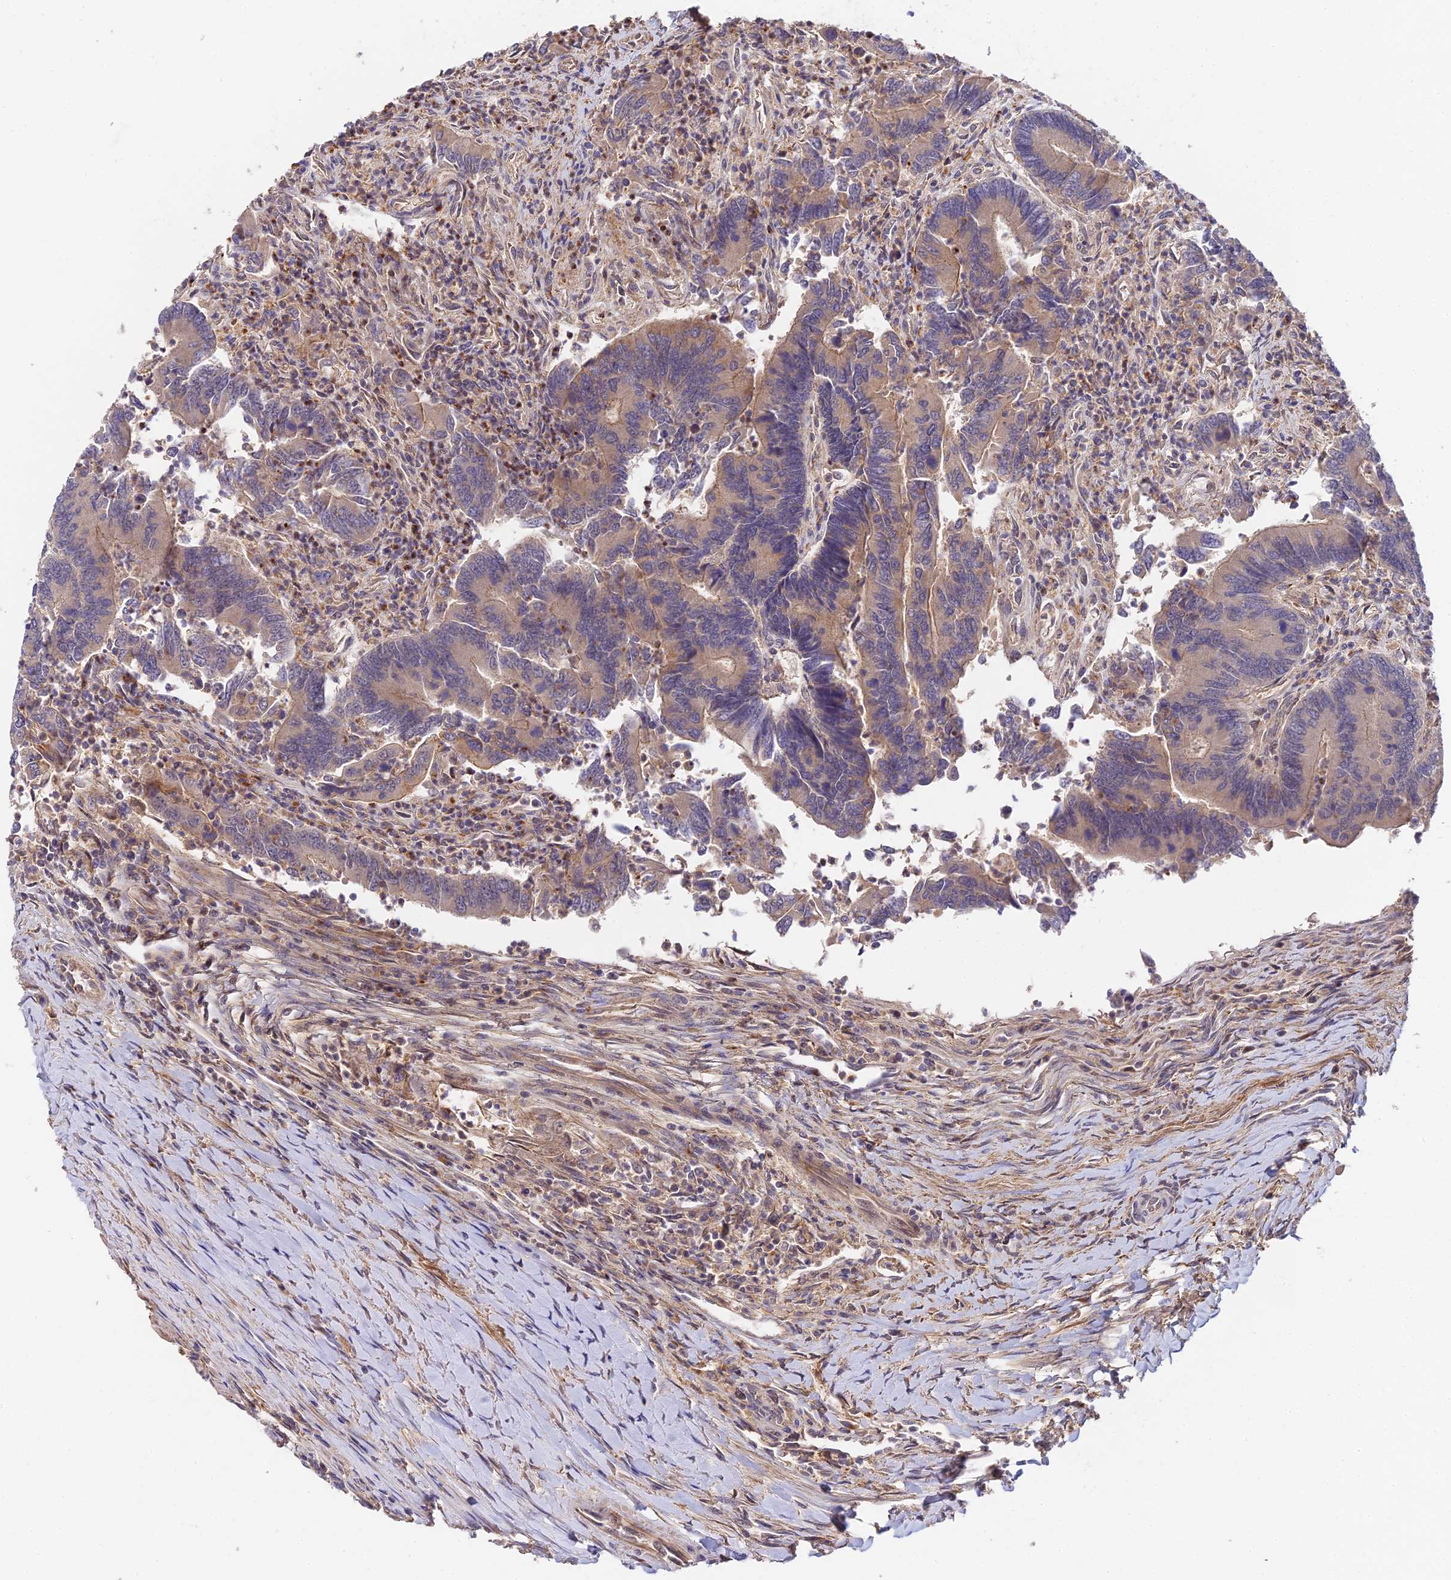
{"staining": {"intensity": "weak", "quantity": "25%-75%", "location": "cytoplasmic/membranous"}, "tissue": "colorectal cancer", "cell_type": "Tumor cells", "image_type": "cancer", "snomed": [{"axis": "morphology", "description": "Adenocarcinoma, NOS"}, {"axis": "topography", "description": "Colon"}], "caption": "Immunohistochemistry (IHC) staining of colorectal cancer, which displays low levels of weak cytoplasmic/membranous expression in about 25%-75% of tumor cells indicating weak cytoplasmic/membranous protein expression. The staining was performed using DAB (brown) for protein detection and nuclei were counterstained in hematoxylin (blue).", "gene": "ZBED8", "patient": {"sex": "female", "age": 67}}